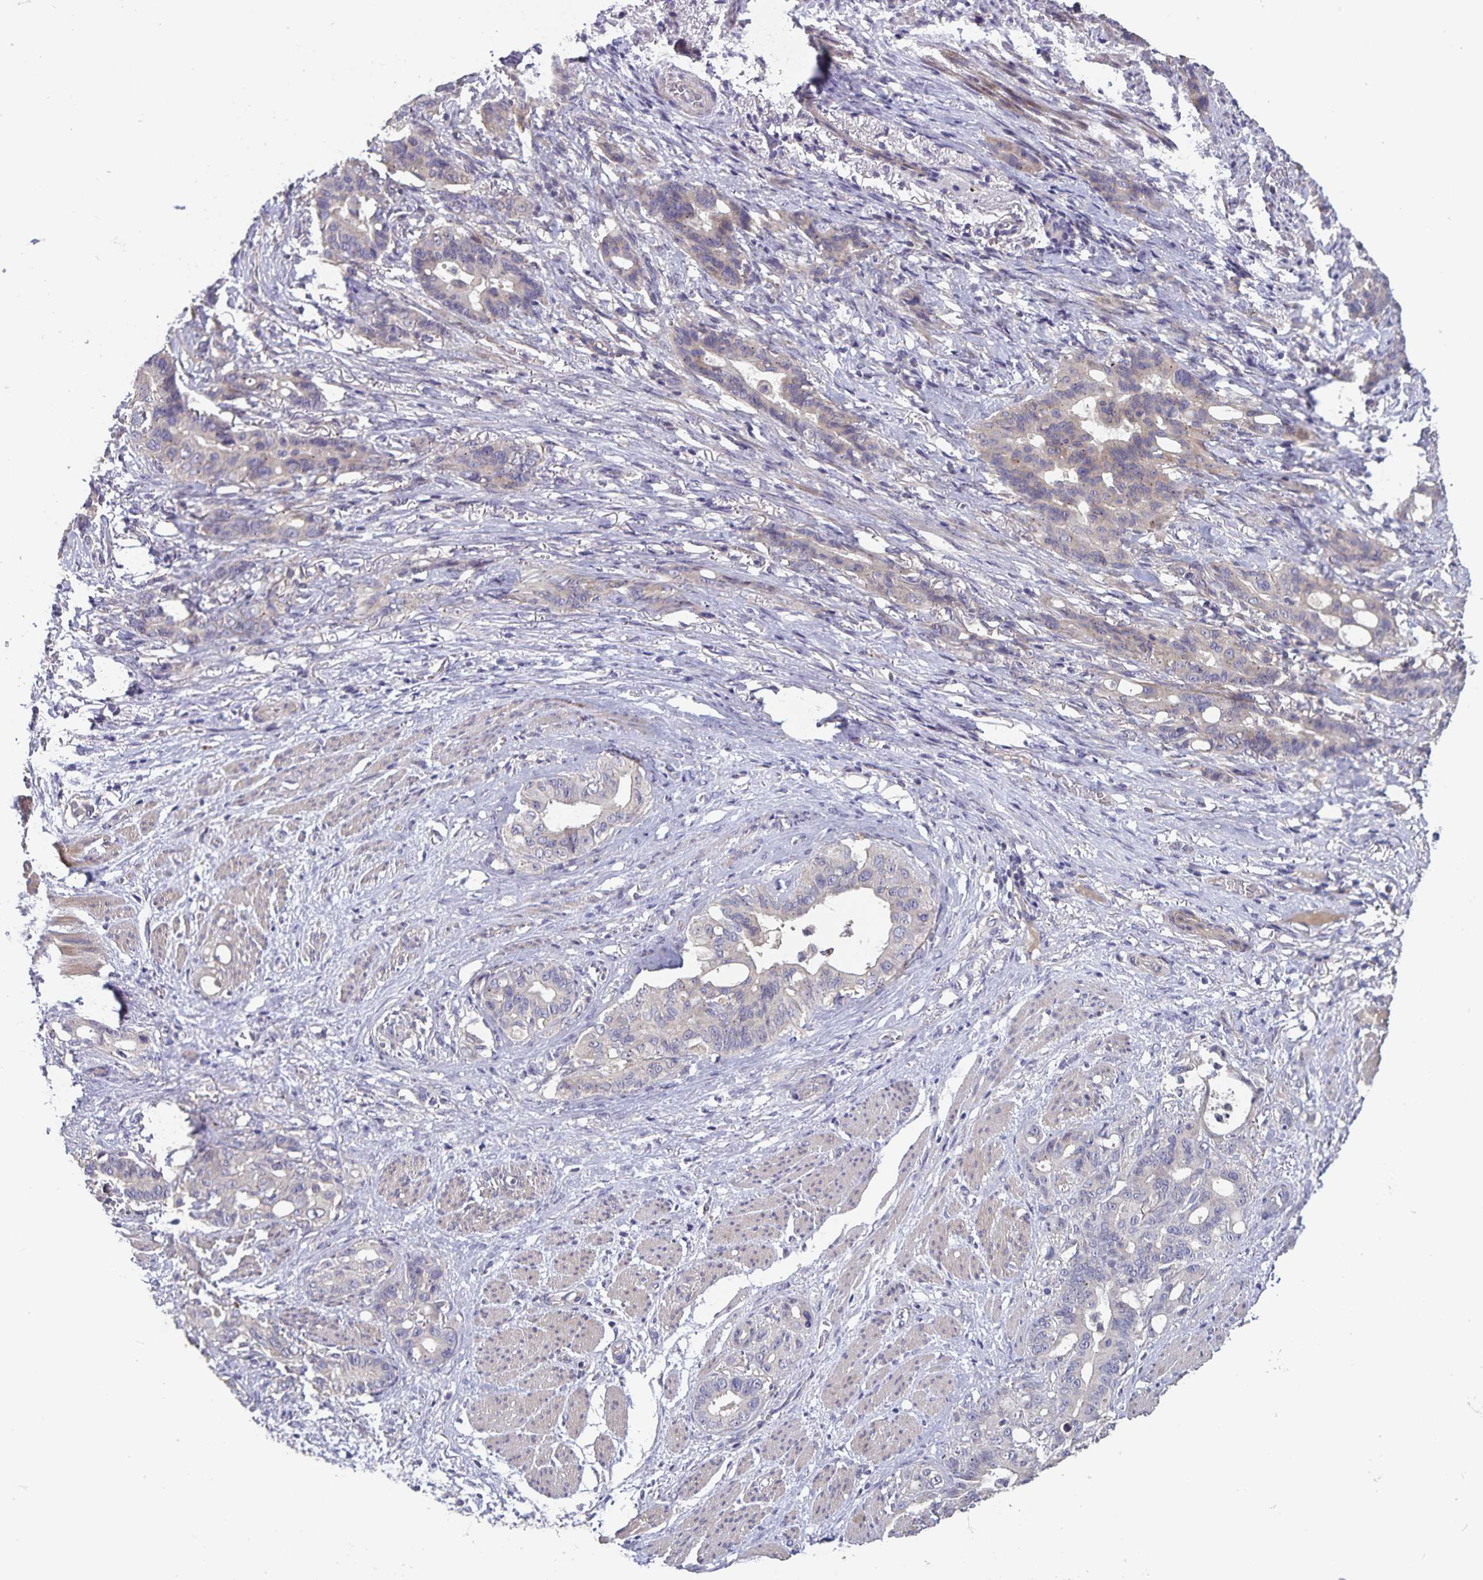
{"staining": {"intensity": "weak", "quantity": "<25%", "location": "cytoplasmic/membranous"}, "tissue": "stomach cancer", "cell_type": "Tumor cells", "image_type": "cancer", "snomed": [{"axis": "morphology", "description": "Normal tissue, NOS"}, {"axis": "morphology", "description": "Adenocarcinoma, NOS"}, {"axis": "topography", "description": "Esophagus"}, {"axis": "topography", "description": "Stomach, upper"}], "caption": "Image shows no significant protein positivity in tumor cells of adenocarcinoma (stomach).", "gene": "FBXL16", "patient": {"sex": "male", "age": 62}}